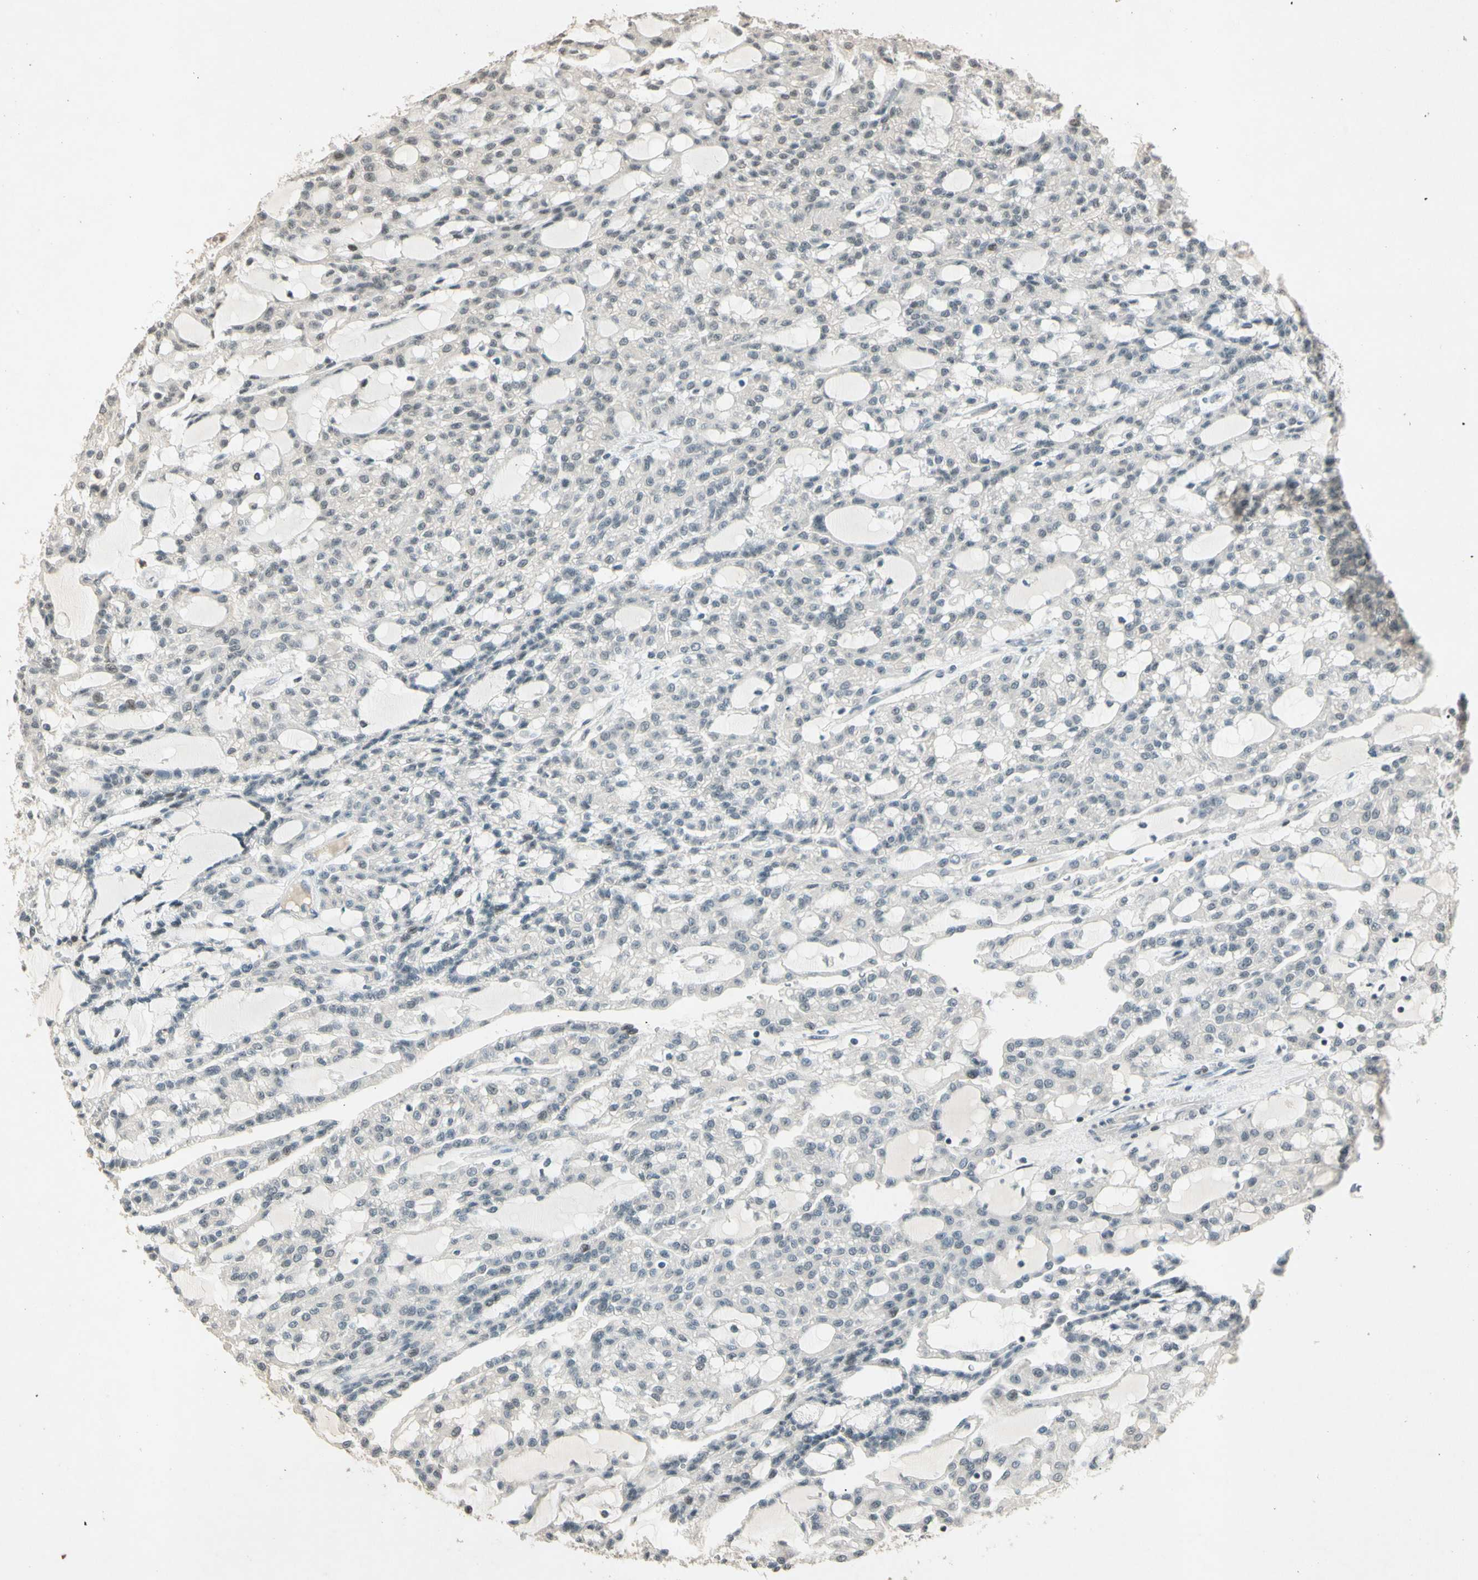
{"staining": {"intensity": "negative", "quantity": "none", "location": "none"}, "tissue": "renal cancer", "cell_type": "Tumor cells", "image_type": "cancer", "snomed": [{"axis": "morphology", "description": "Adenocarcinoma, NOS"}, {"axis": "topography", "description": "Kidney"}], "caption": "A high-resolution histopathology image shows immunohistochemistry staining of adenocarcinoma (renal), which exhibits no significant staining in tumor cells.", "gene": "ZBTB4", "patient": {"sex": "male", "age": 63}}